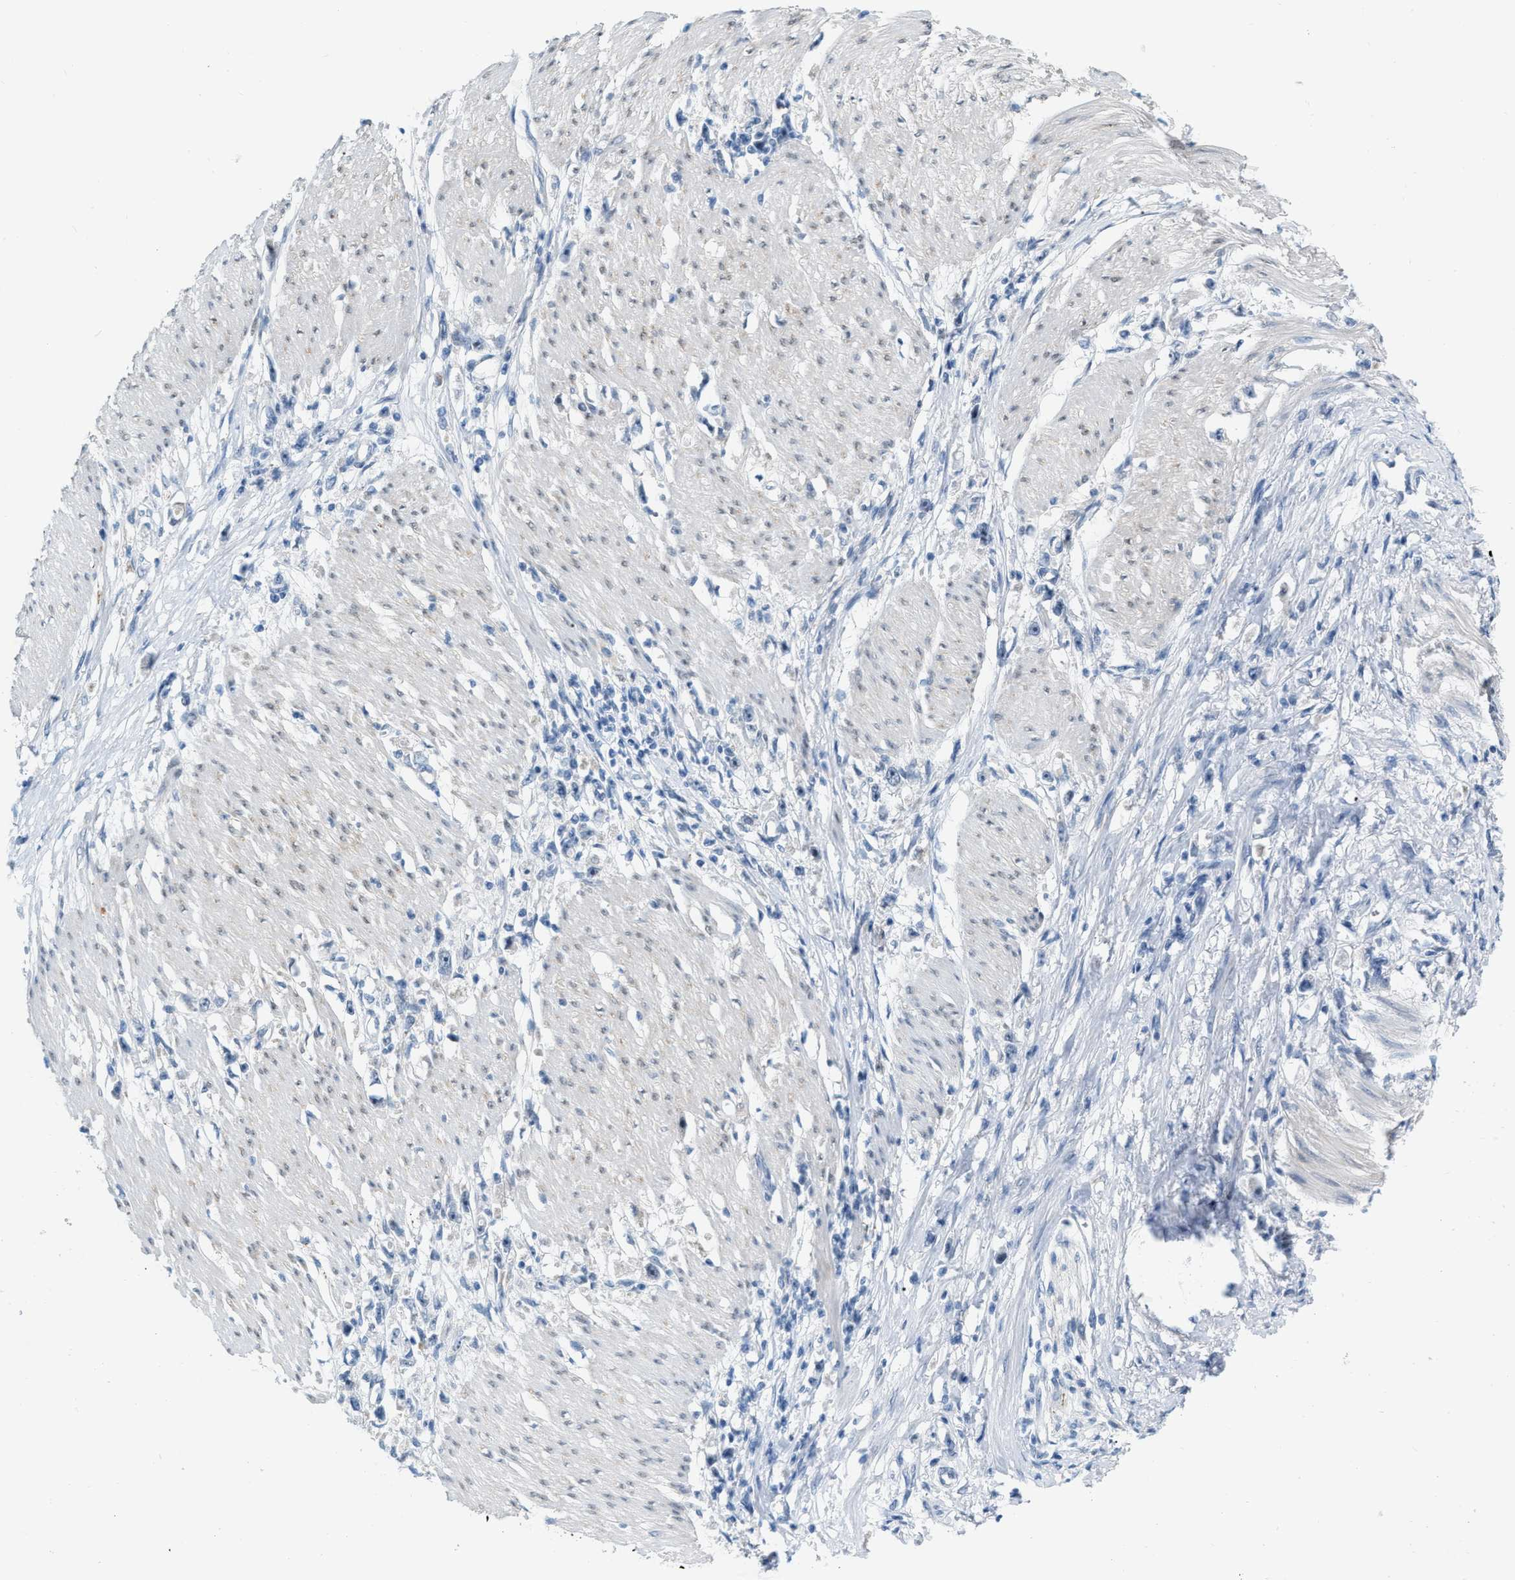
{"staining": {"intensity": "negative", "quantity": "none", "location": "none"}, "tissue": "stomach cancer", "cell_type": "Tumor cells", "image_type": "cancer", "snomed": [{"axis": "morphology", "description": "Adenocarcinoma, NOS"}, {"axis": "topography", "description": "Stomach"}], "caption": "This is a image of immunohistochemistry staining of adenocarcinoma (stomach), which shows no positivity in tumor cells. Nuclei are stained in blue.", "gene": "PHRF1", "patient": {"sex": "female", "age": 59}}